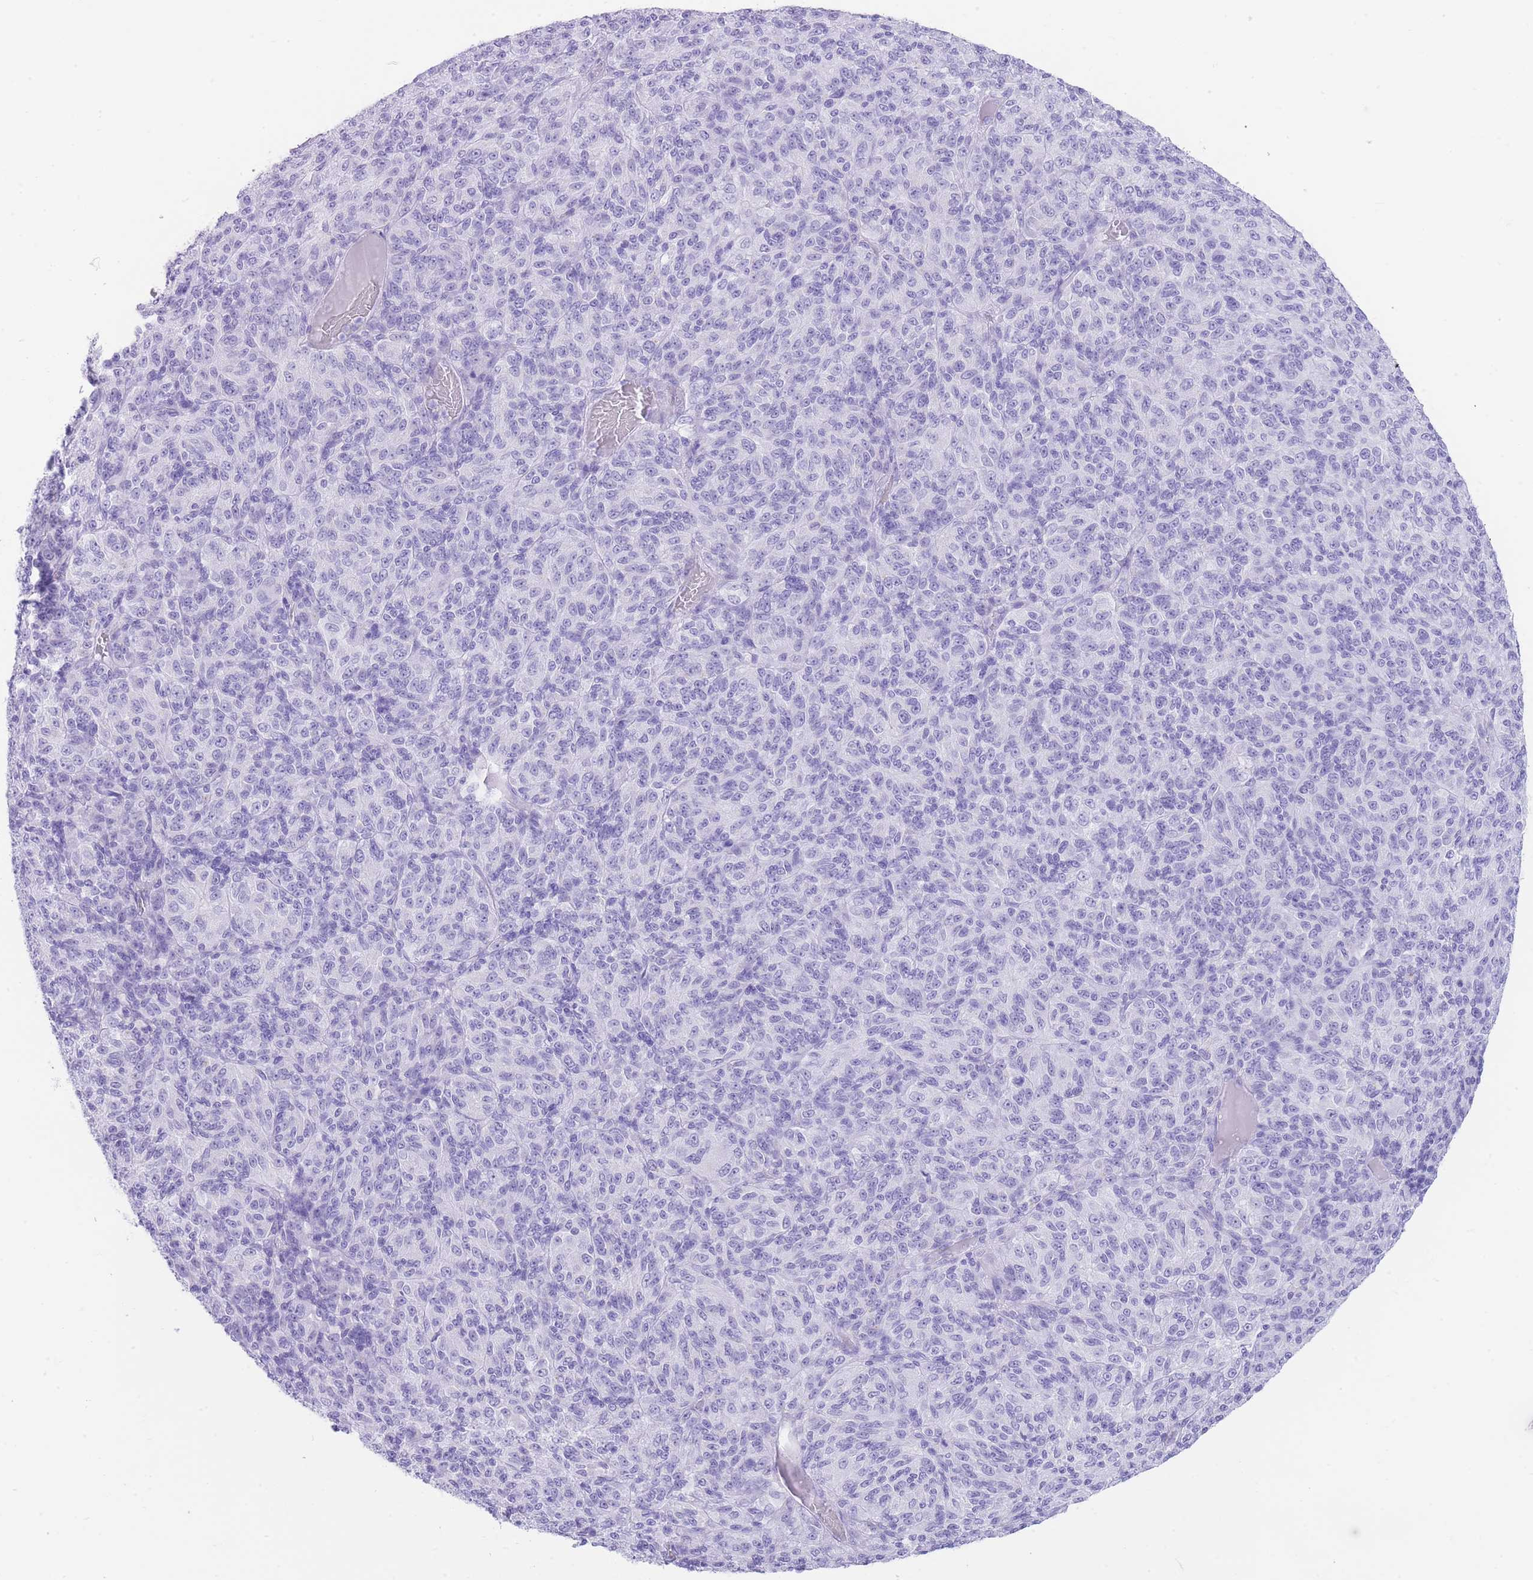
{"staining": {"intensity": "negative", "quantity": "none", "location": "none"}, "tissue": "melanoma", "cell_type": "Tumor cells", "image_type": "cancer", "snomed": [{"axis": "morphology", "description": "Malignant melanoma, Metastatic site"}, {"axis": "topography", "description": "Brain"}], "caption": "Immunohistochemistry micrograph of neoplastic tissue: human malignant melanoma (metastatic site) stained with DAB (3,3'-diaminobenzidine) exhibits no significant protein staining in tumor cells.", "gene": "ELOA2", "patient": {"sex": "female", "age": 56}}